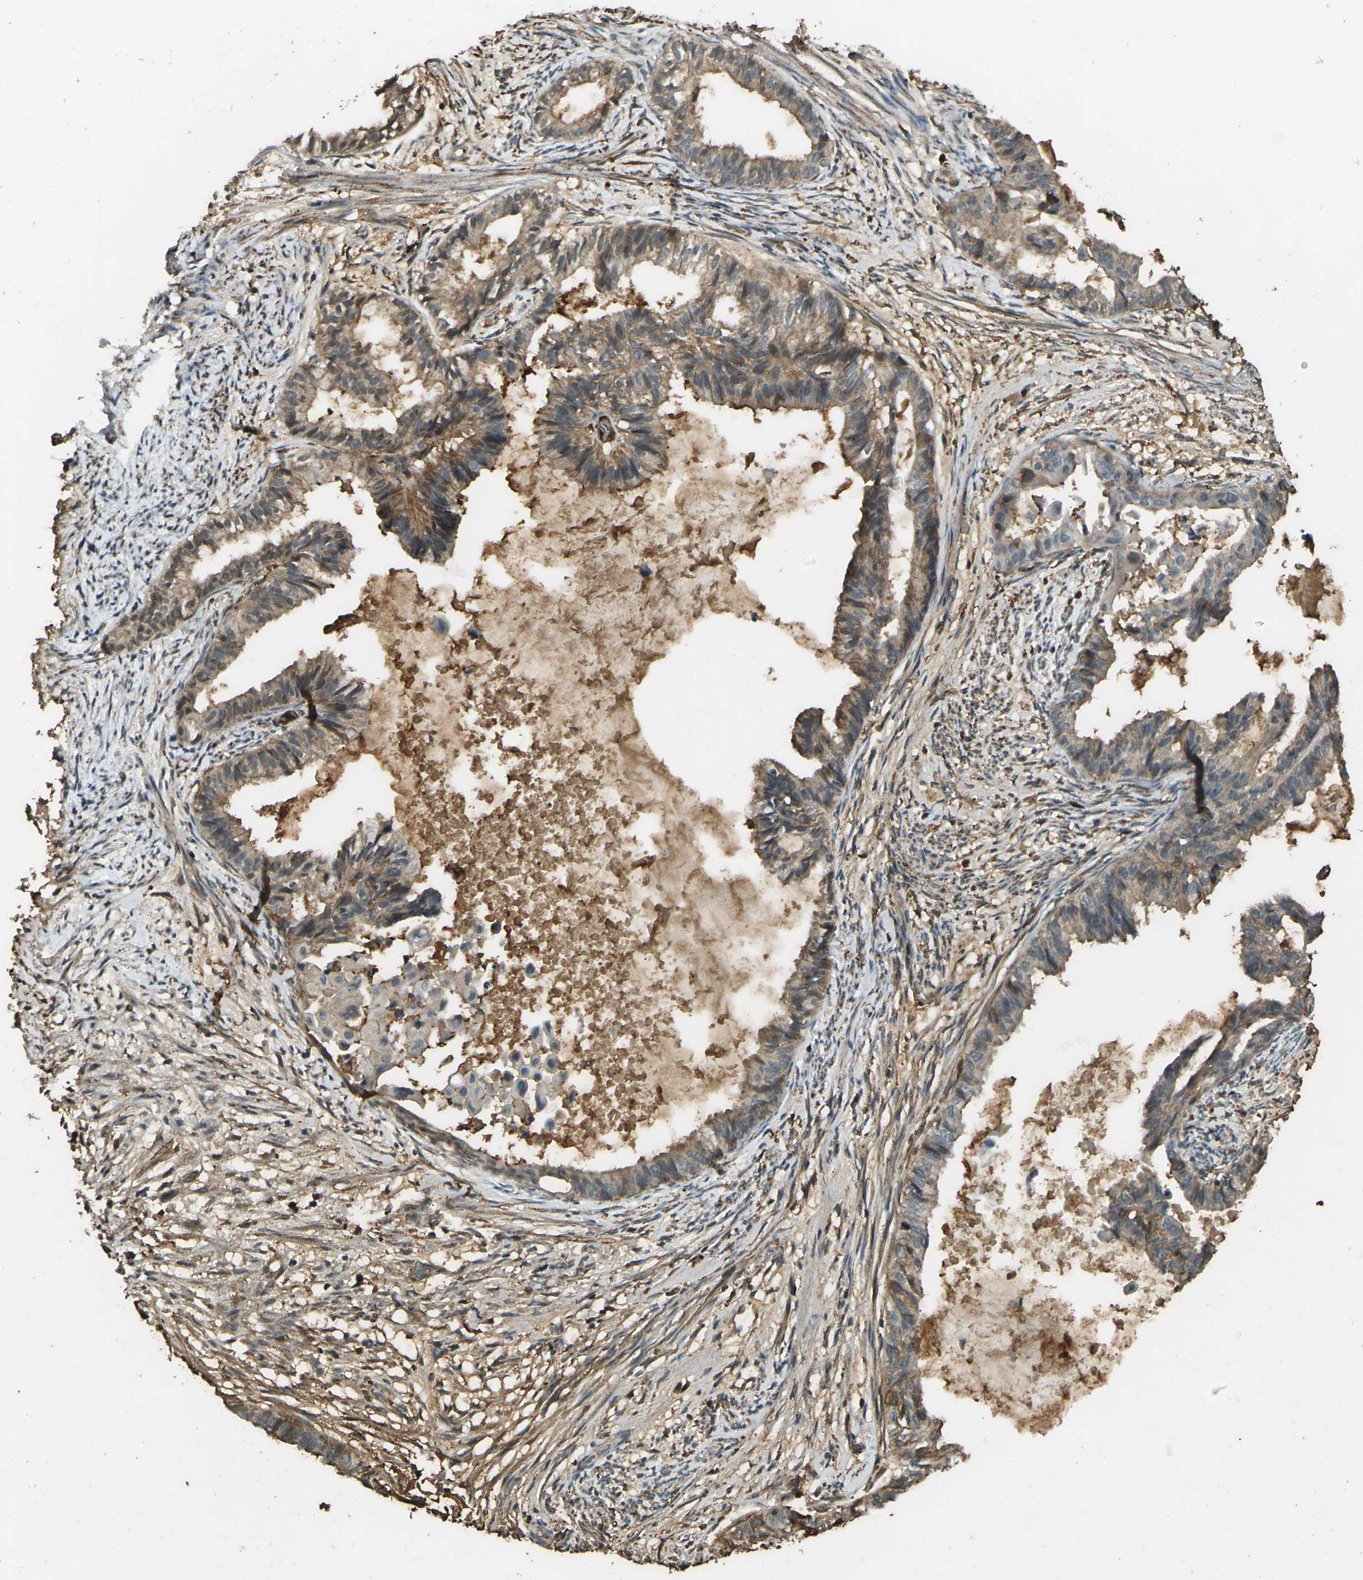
{"staining": {"intensity": "moderate", "quantity": ">75%", "location": "cytoplasmic/membranous"}, "tissue": "cervical cancer", "cell_type": "Tumor cells", "image_type": "cancer", "snomed": [{"axis": "morphology", "description": "Normal tissue, NOS"}, {"axis": "morphology", "description": "Adenocarcinoma, NOS"}, {"axis": "topography", "description": "Cervix"}, {"axis": "topography", "description": "Endometrium"}], "caption": "DAB (3,3'-diaminobenzidine) immunohistochemical staining of adenocarcinoma (cervical) exhibits moderate cytoplasmic/membranous protein staining in approximately >75% of tumor cells. (Brightfield microscopy of DAB IHC at high magnification).", "gene": "CYP1B1", "patient": {"sex": "female", "age": 86}}